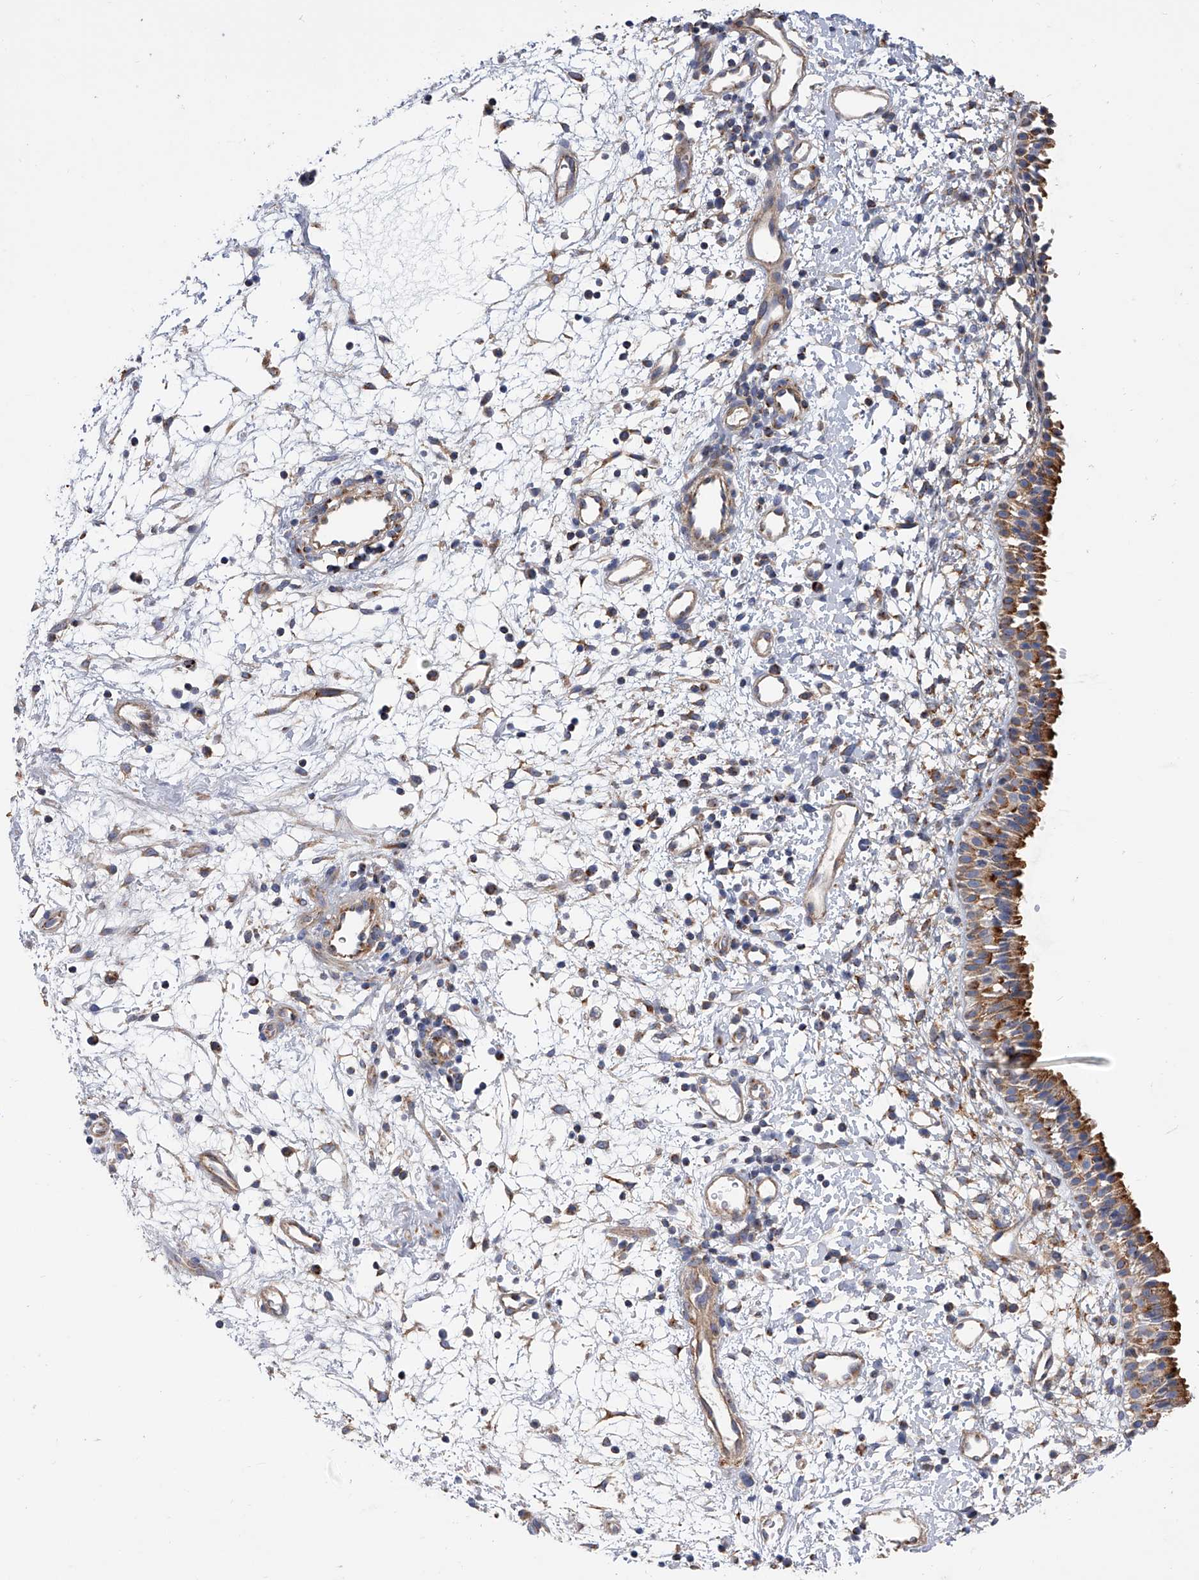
{"staining": {"intensity": "moderate", "quantity": ">75%", "location": "cytoplasmic/membranous"}, "tissue": "nasopharynx", "cell_type": "Respiratory epithelial cells", "image_type": "normal", "snomed": [{"axis": "morphology", "description": "Normal tissue, NOS"}, {"axis": "topography", "description": "Nasopharynx"}], "caption": "Immunohistochemistry of benign nasopharynx shows medium levels of moderate cytoplasmic/membranous staining in approximately >75% of respiratory epithelial cells. (brown staining indicates protein expression, while blue staining denotes nuclei).", "gene": "PDSS2", "patient": {"sex": "male", "age": 22}}